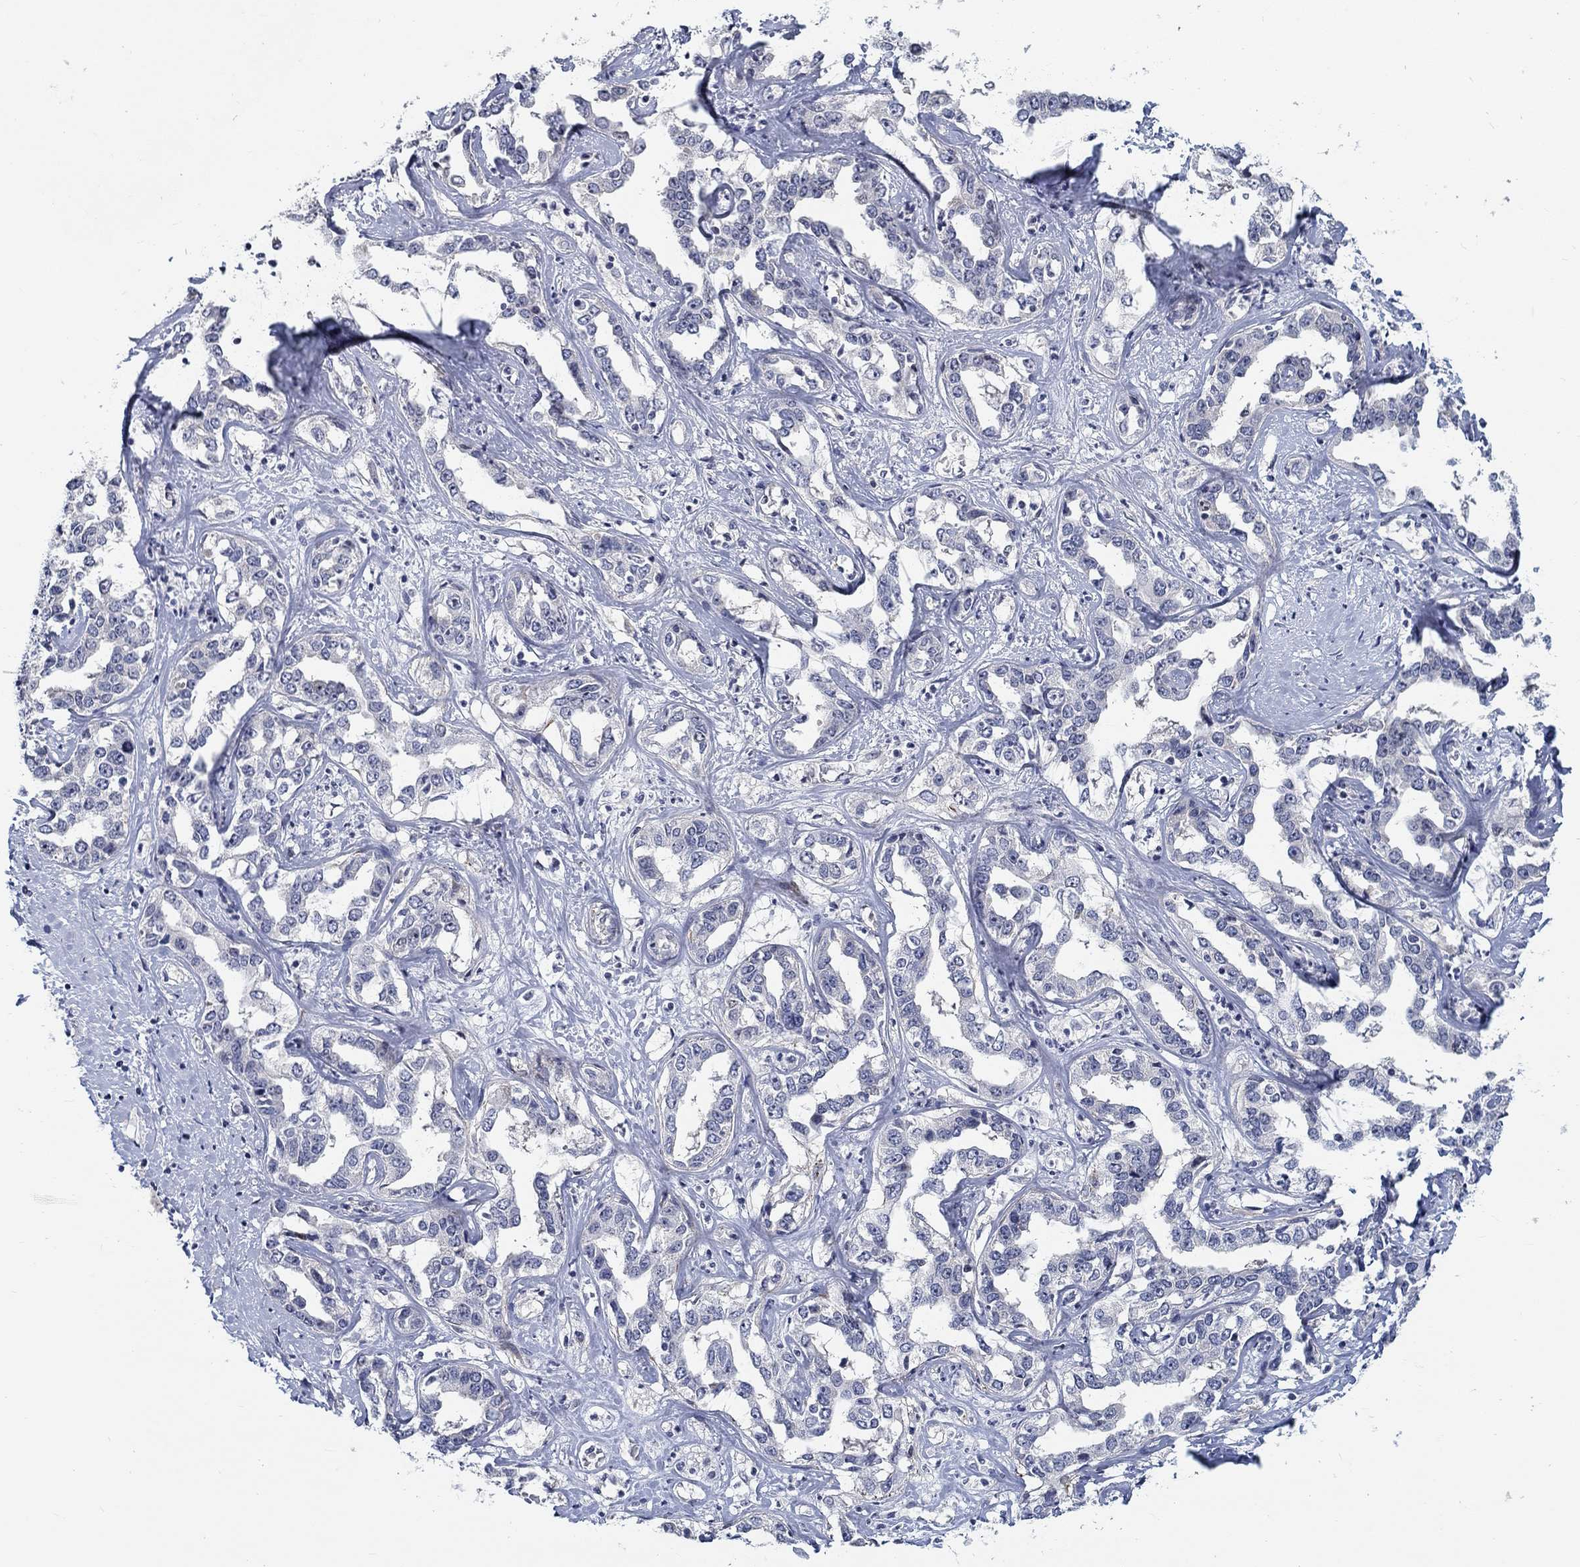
{"staining": {"intensity": "negative", "quantity": "none", "location": "none"}, "tissue": "liver cancer", "cell_type": "Tumor cells", "image_type": "cancer", "snomed": [{"axis": "morphology", "description": "Cholangiocarcinoma"}, {"axis": "topography", "description": "Liver"}], "caption": "This is an immunohistochemistry (IHC) histopathology image of human liver cancer (cholangiocarcinoma). There is no expression in tumor cells.", "gene": "SMIM18", "patient": {"sex": "male", "age": 59}}